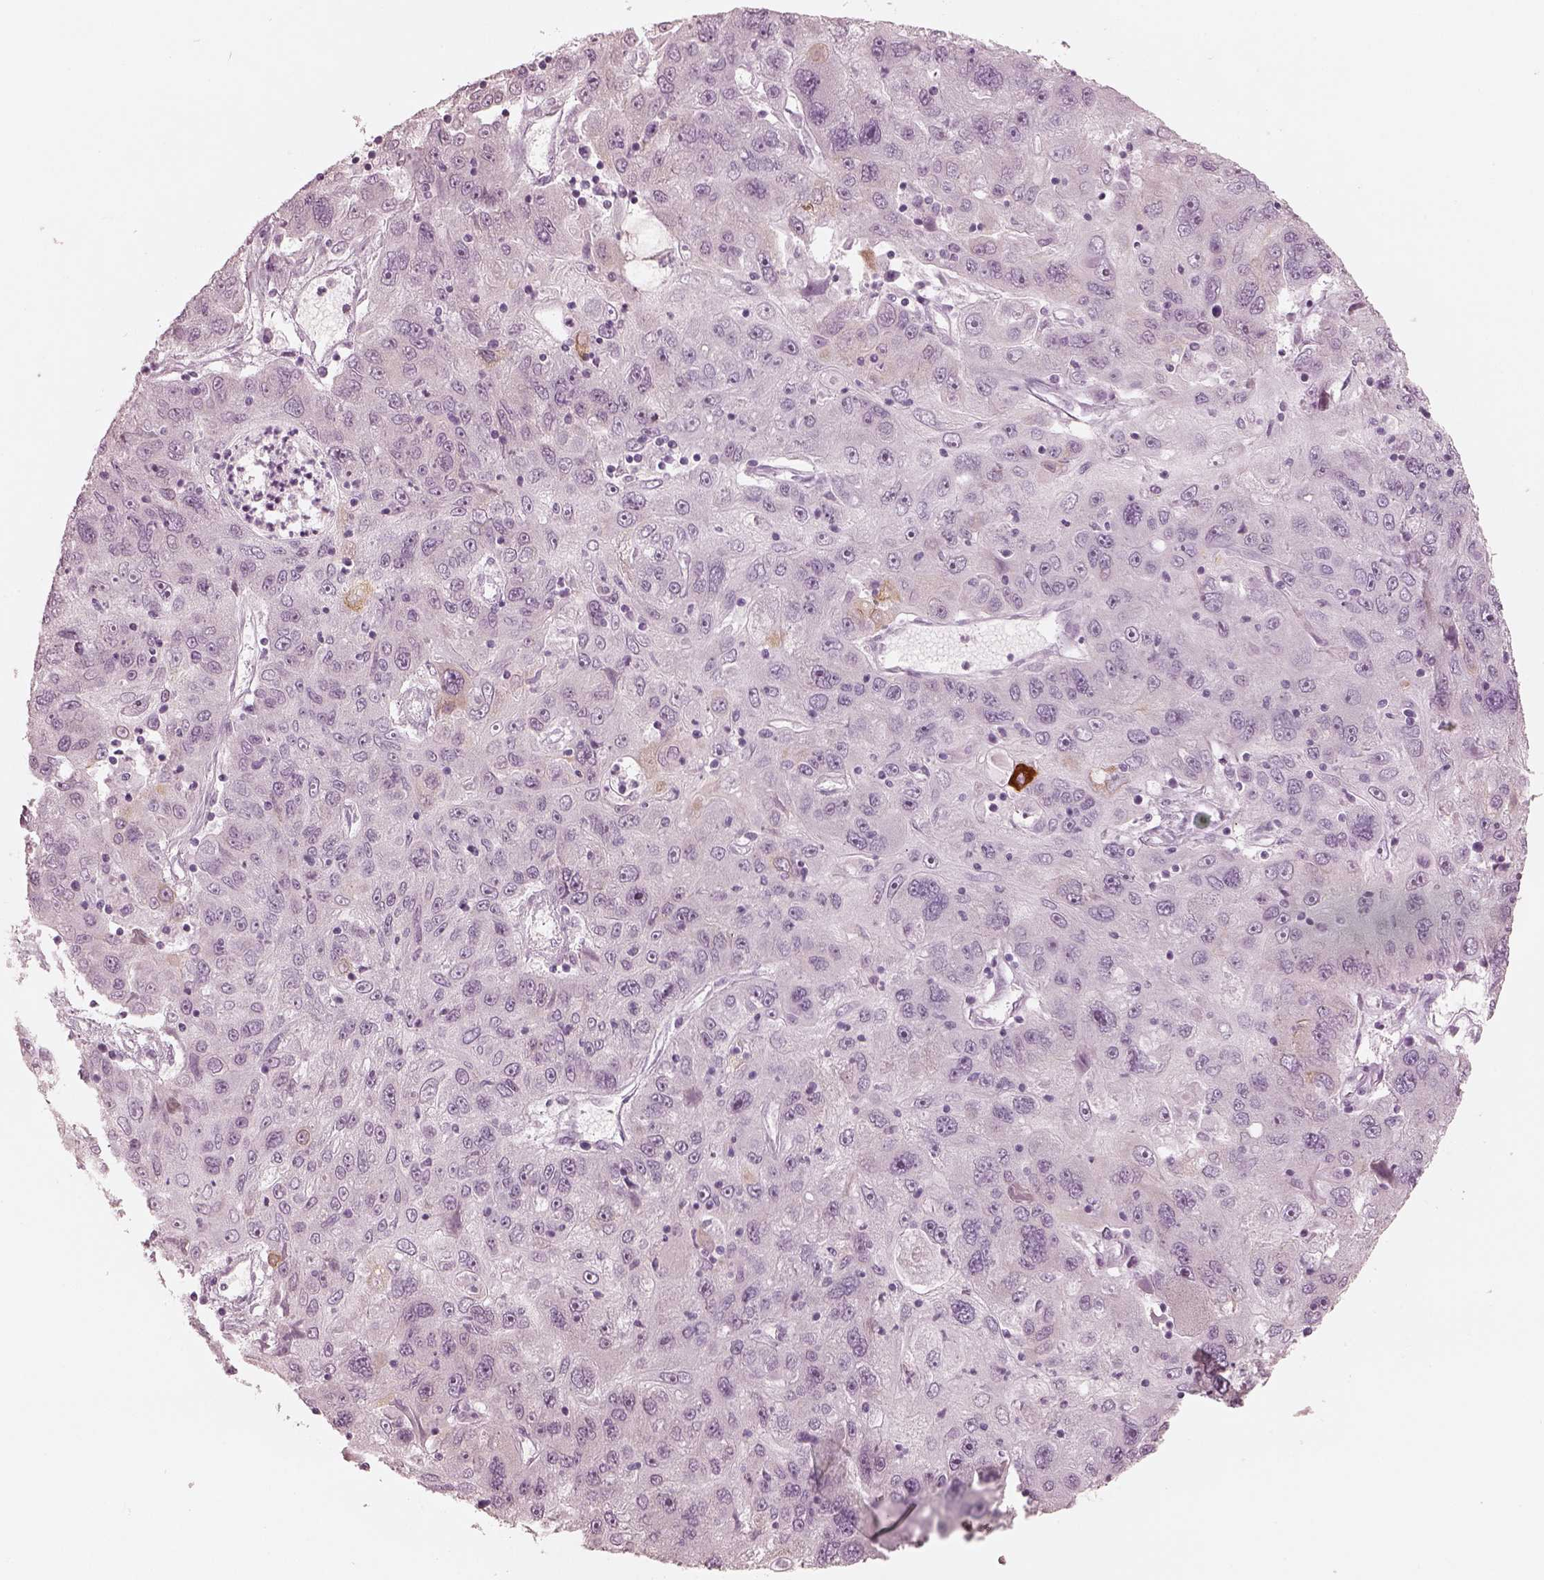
{"staining": {"intensity": "negative", "quantity": "none", "location": "none"}, "tissue": "stomach cancer", "cell_type": "Tumor cells", "image_type": "cancer", "snomed": [{"axis": "morphology", "description": "Adenocarcinoma, NOS"}, {"axis": "topography", "description": "Stomach"}], "caption": "IHC of human adenocarcinoma (stomach) displays no positivity in tumor cells.", "gene": "PON3", "patient": {"sex": "male", "age": 56}}